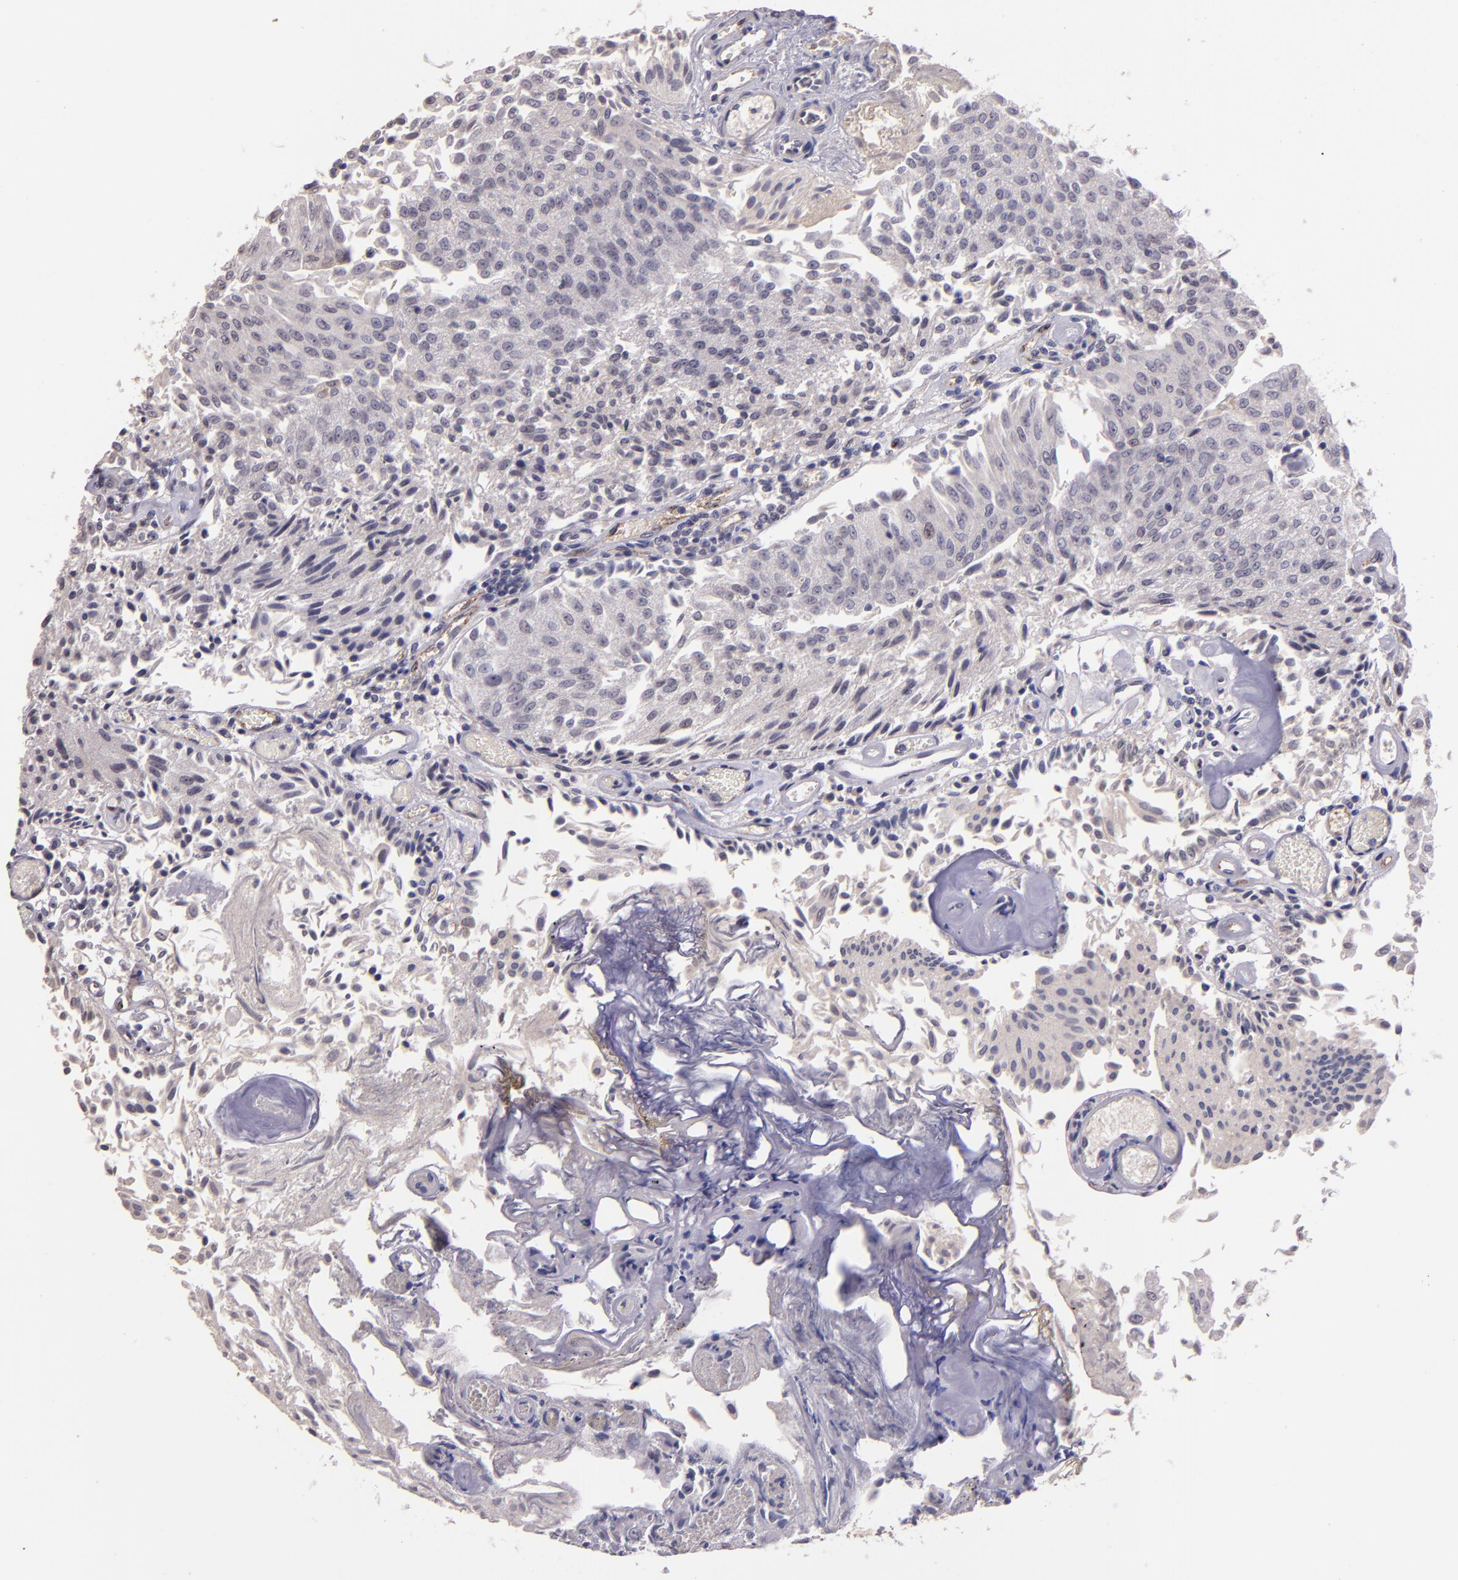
{"staining": {"intensity": "negative", "quantity": "none", "location": "none"}, "tissue": "urothelial cancer", "cell_type": "Tumor cells", "image_type": "cancer", "snomed": [{"axis": "morphology", "description": "Urothelial carcinoma, Low grade"}, {"axis": "topography", "description": "Urinary bladder"}], "caption": "A micrograph of human urothelial carcinoma (low-grade) is negative for staining in tumor cells.", "gene": "TAF7L", "patient": {"sex": "male", "age": 86}}